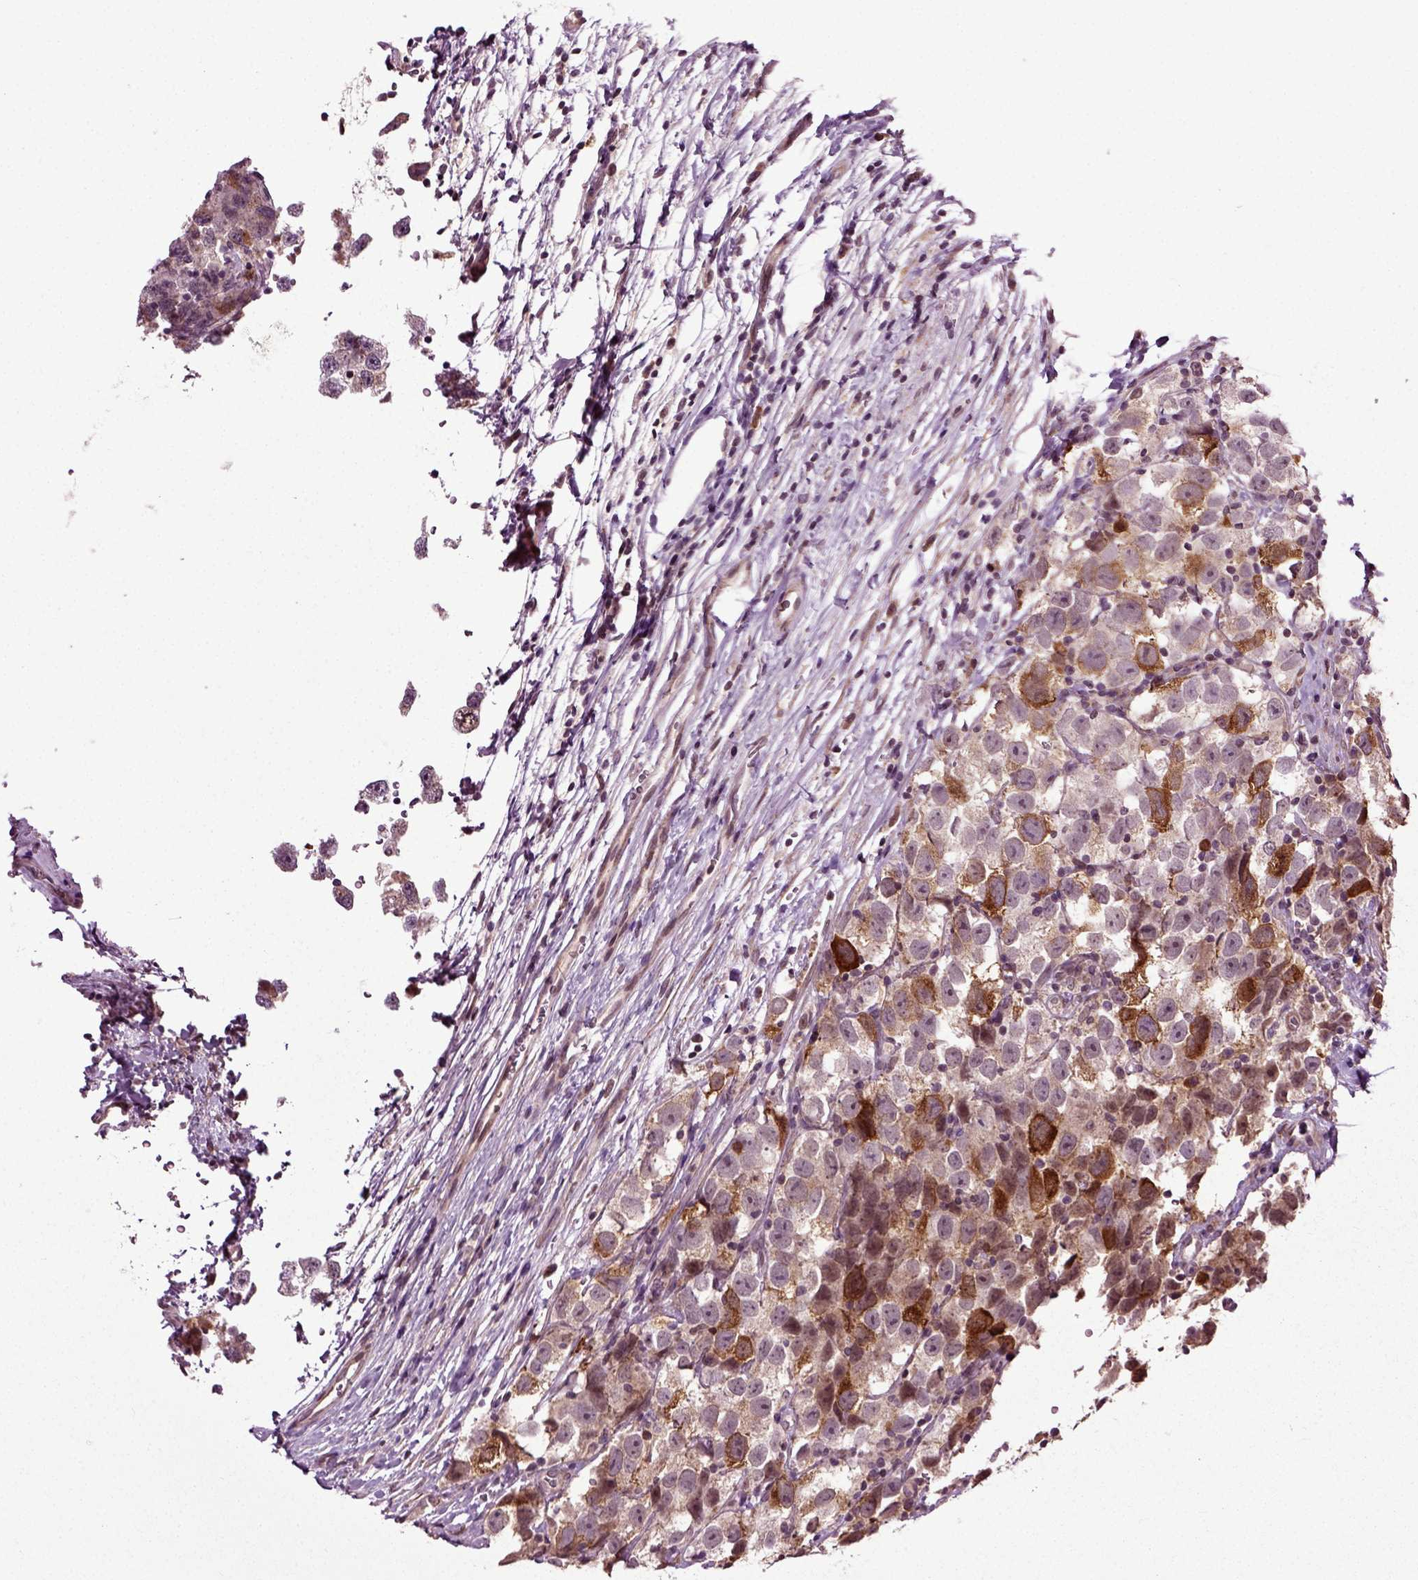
{"staining": {"intensity": "strong", "quantity": "<25%", "location": "cytoplasmic/membranous"}, "tissue": "testis cancer", "cell_type": "Tumor cells", "image_type": "cancer", "snomed": [{"axis": "morphology", "description": "Seminoma, NOS"}, {"axis": "topography", "description": "Testis"}], "caption": "DAB (3,3'-diaminobenzidine) immunohistochemical staining of testis cancer (seminoma) shows strong cytoplasmic/membranous protein positivity in approximately <25% of tumor cells. (Brightfield microscopy of DAB IHC at high magnification).", "gene": "KNSTRN", "patient": {"sex": "male", "age": 26}}